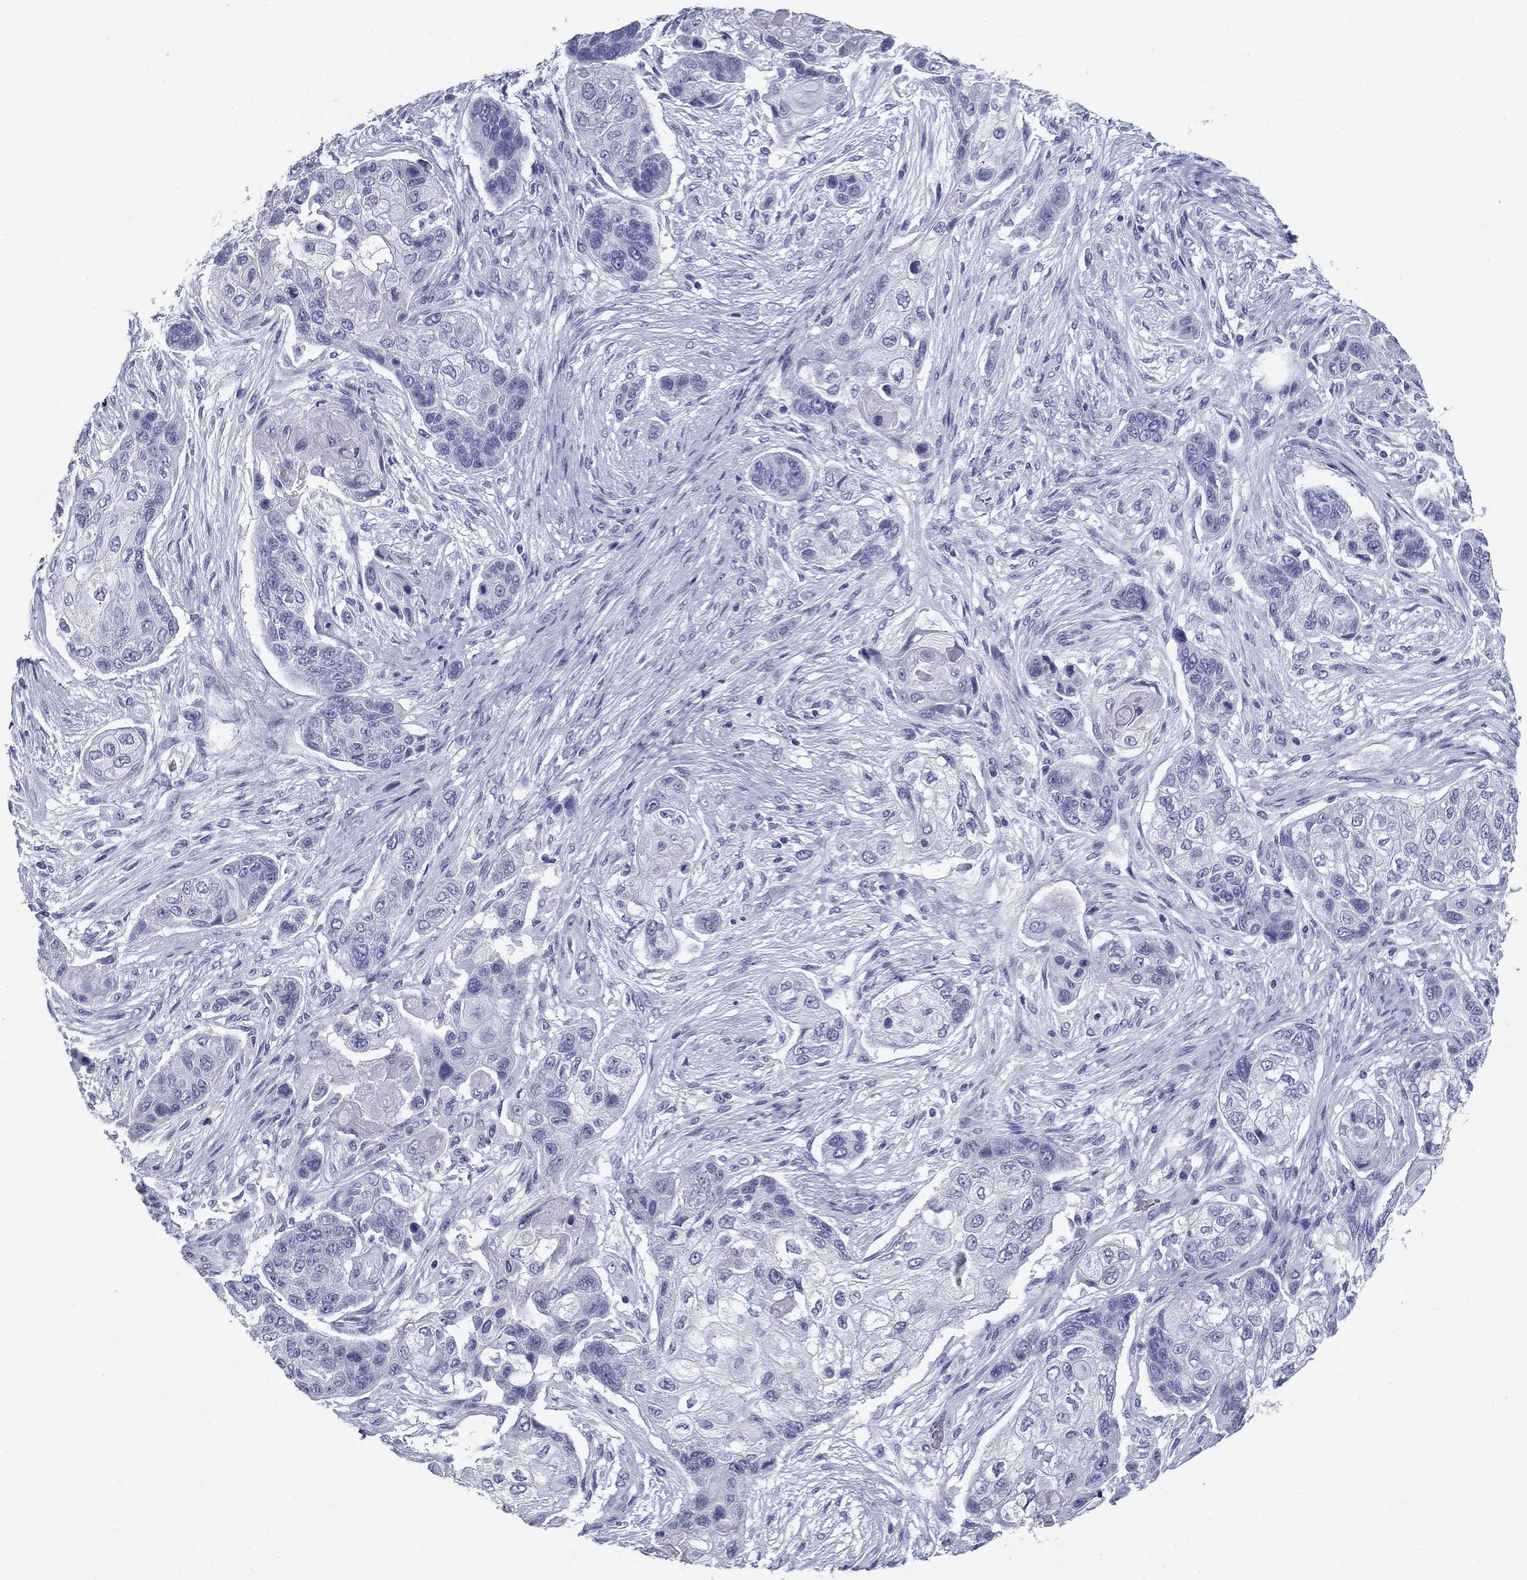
{"staining": {"intensity": "negative", "quantity": "none", "location": "none"}, "tissue": "lung cancer", "cell_type": "Tumor cells", "image_type": "cancer", "snomed": [{"axis": "morphology", "description": "Squamous cell carcinoma, NOS"}, {"axis": "topography", "description": "Lung"}], "caption": "IHC photomicrograph of squamous cell carcinoma (lung) stained for a protein (brown), which displays no positivity in tumor cells. Nuclei are stained in blue.", "gene": "NPPA", "patient": {"sex": "male", "age": 69}}